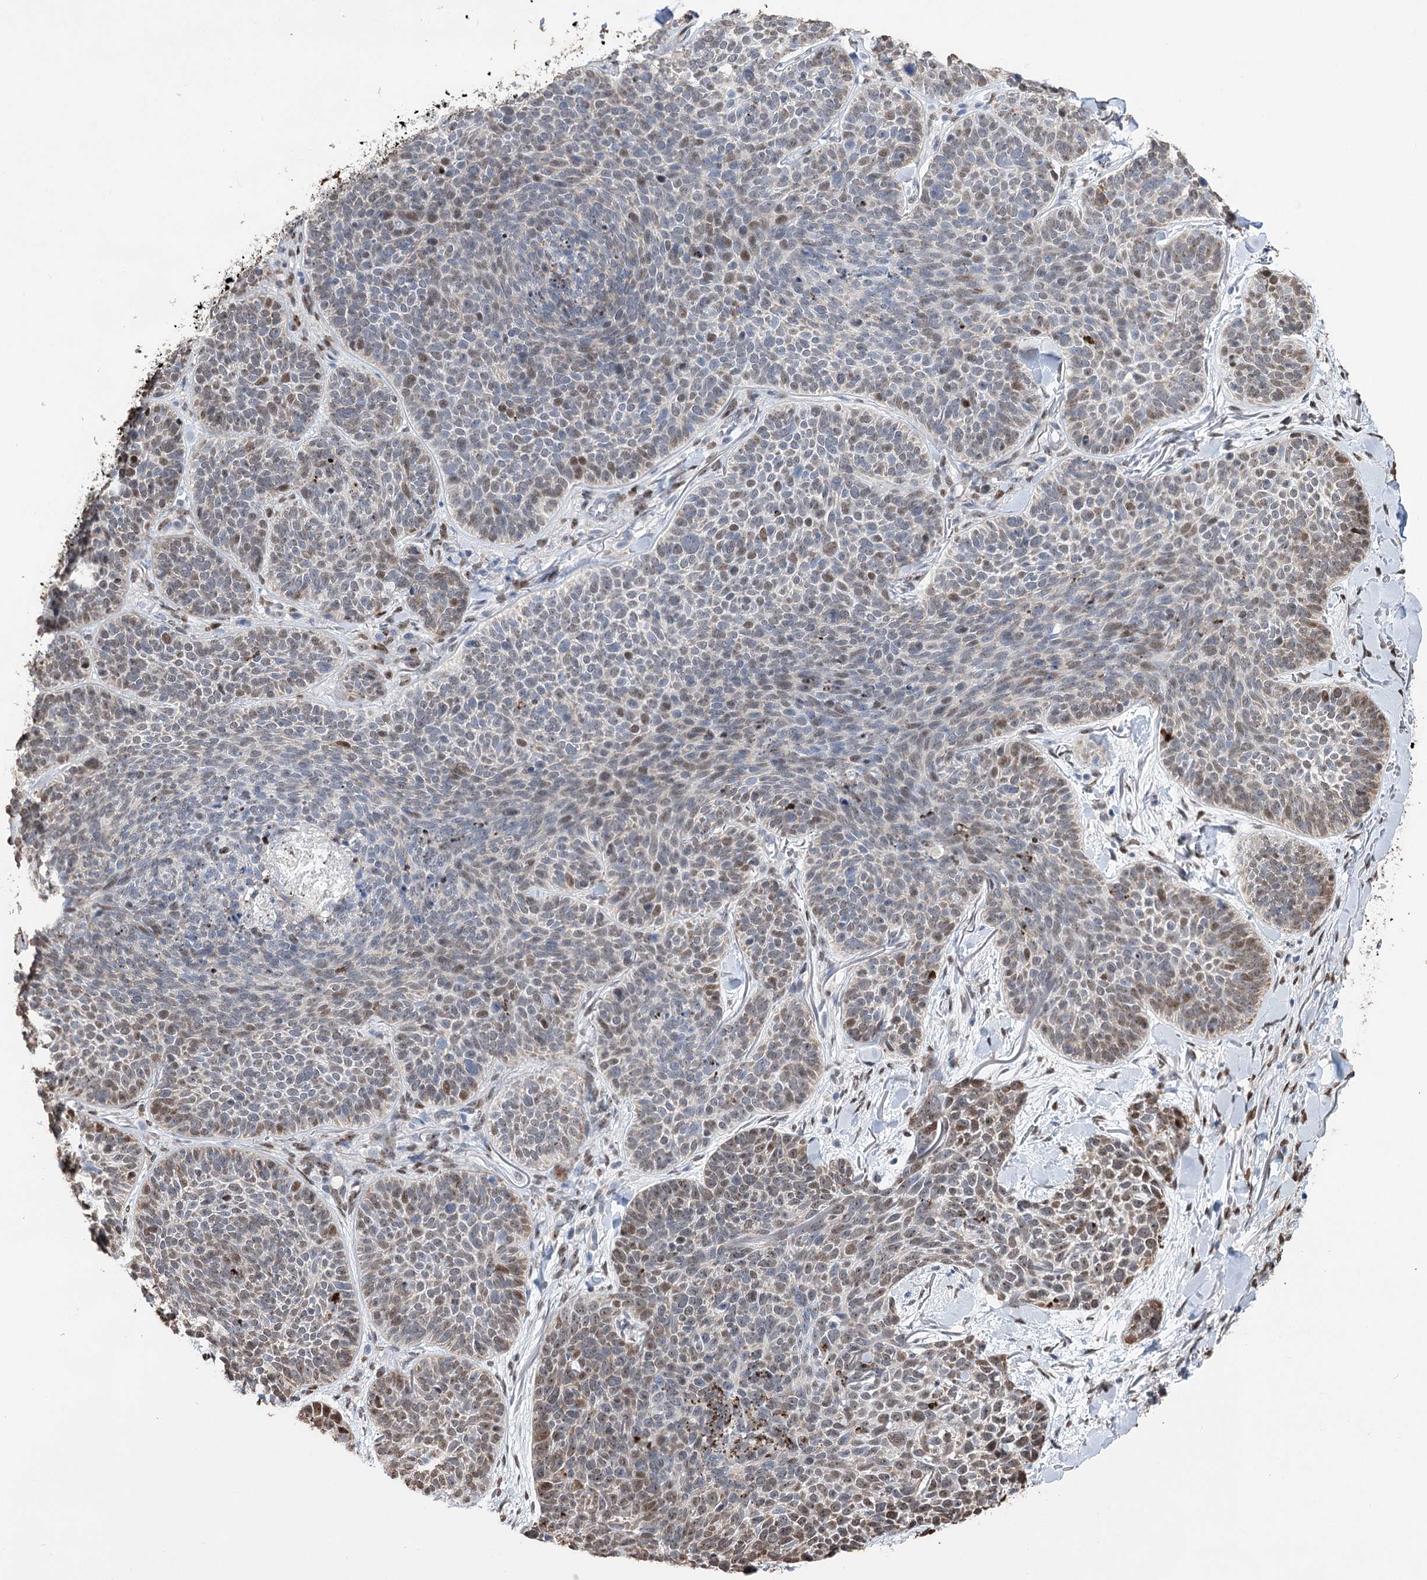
{"staining": {"intensity": "moderate", "quantity": "<25%", "location": "cytoplasmic/membranous,nuclear"}, "tissue": "skin cancer", "cell_type": "Tumor cells", "image_type": "cancer", "snomed": [{"axis": "morphology", "description": "Basal cell carcinoma"}, {"axis": "topography", "description": "Skin"}], "caption": "About <25% of tumor cells in human skin cancer (basal cell carcinoma) display moderate cytoplasmic/membranous and nuclear protein expression as visualized by brown immunohistochemical staining.", "gene": "NFU1", "patient": {"sex": "male", "age": 85}}